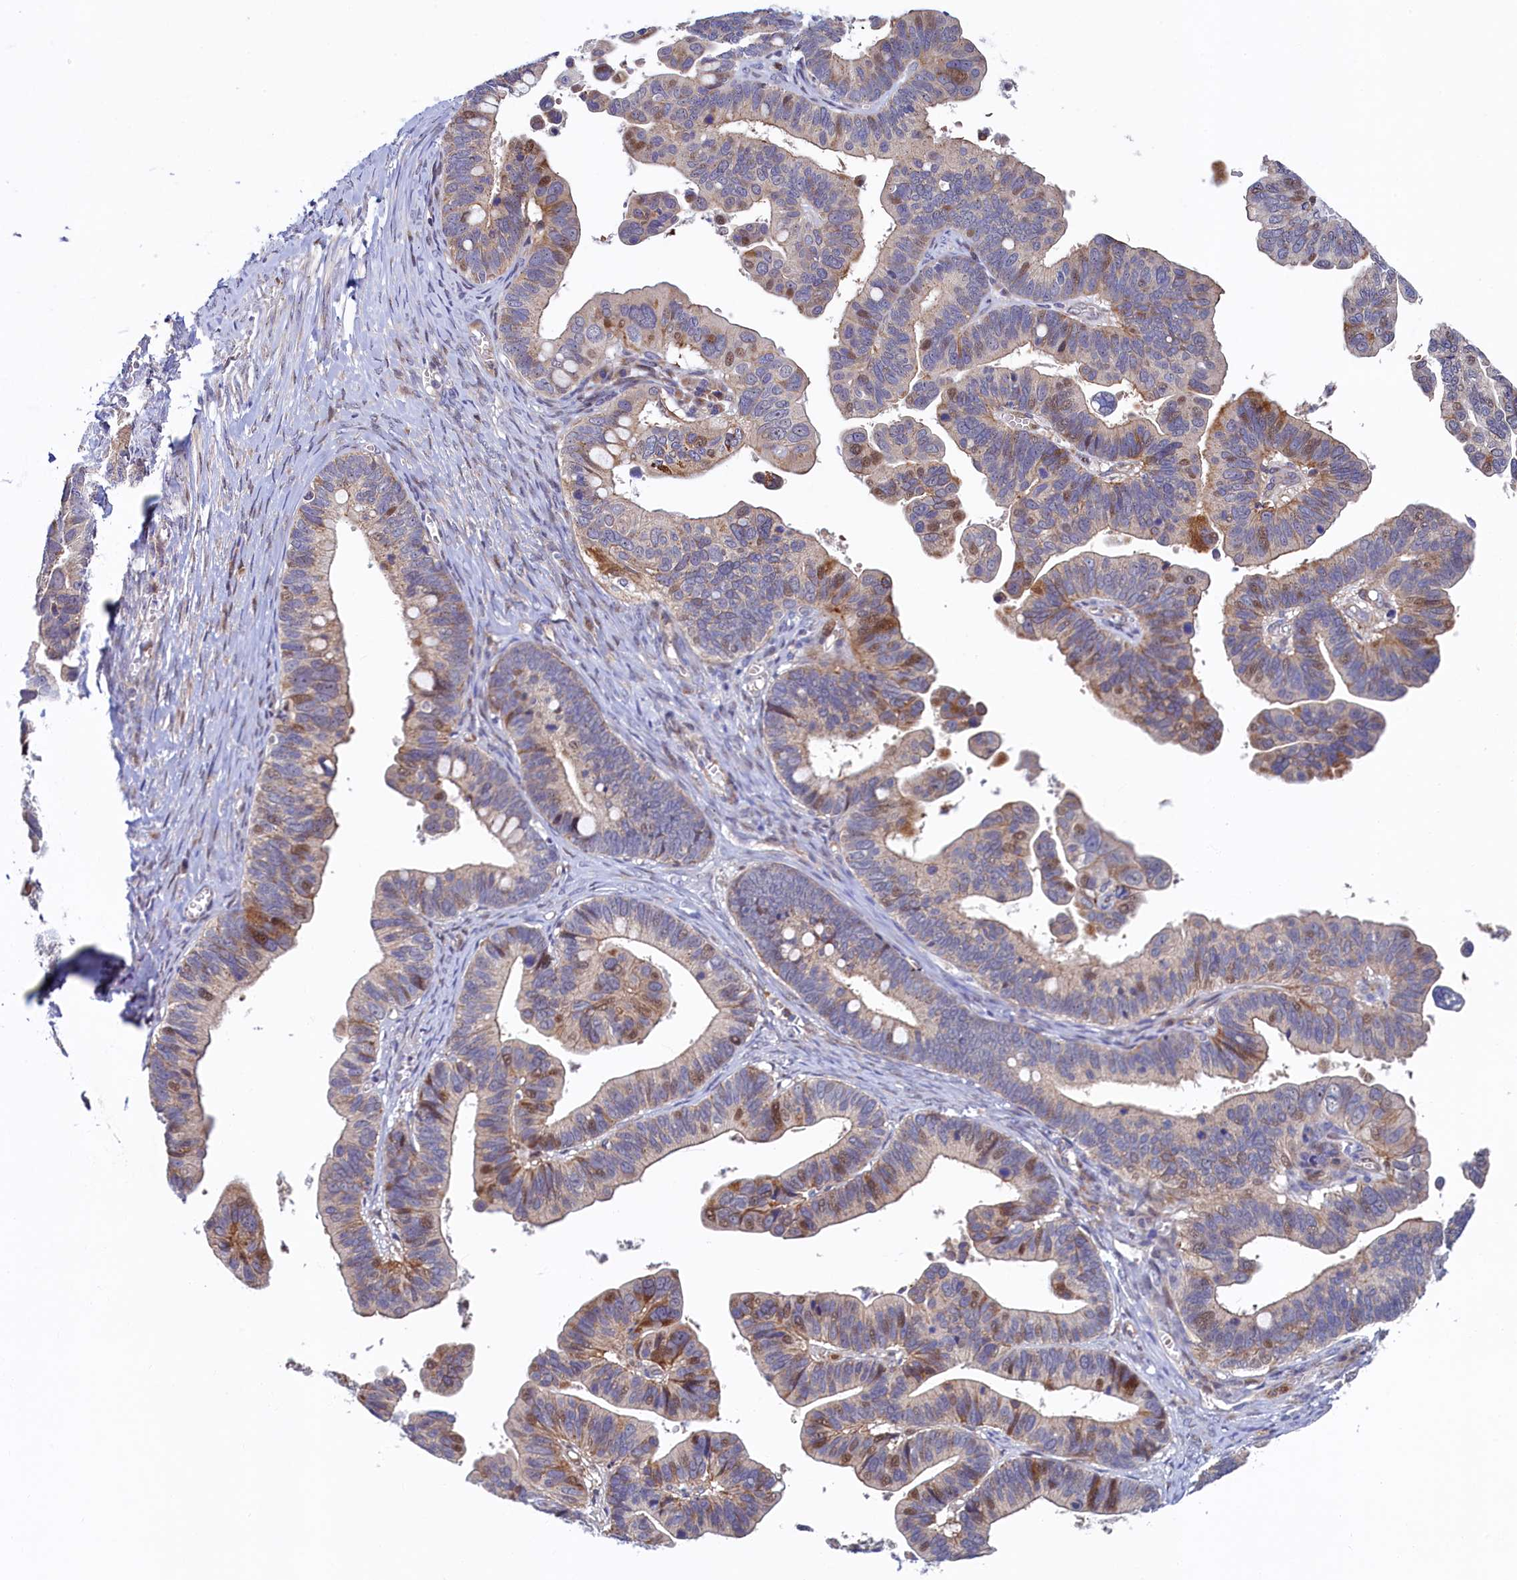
{"staining": {"intensity": "moderate", "quantity": "25%-75%", "location": "cytoplasmic/membranous,nuclear"}, "tissue": "ovarian cancer", "cell_type": "Tumor cells", "image_type": "cancer", "snomed": [{"axis": "morphology", "description": "Cystadenocarcinoma, serous, NOS"}, {"axis": "topography", "description": "Ovary"}], "caption": "Serous cystadenocarcinoma (ovarian) stained with a protein marker displays moderate staining in tumor cells.", "gene": "PIK3C3", "patient": {"sex": "female", "age": 56}}